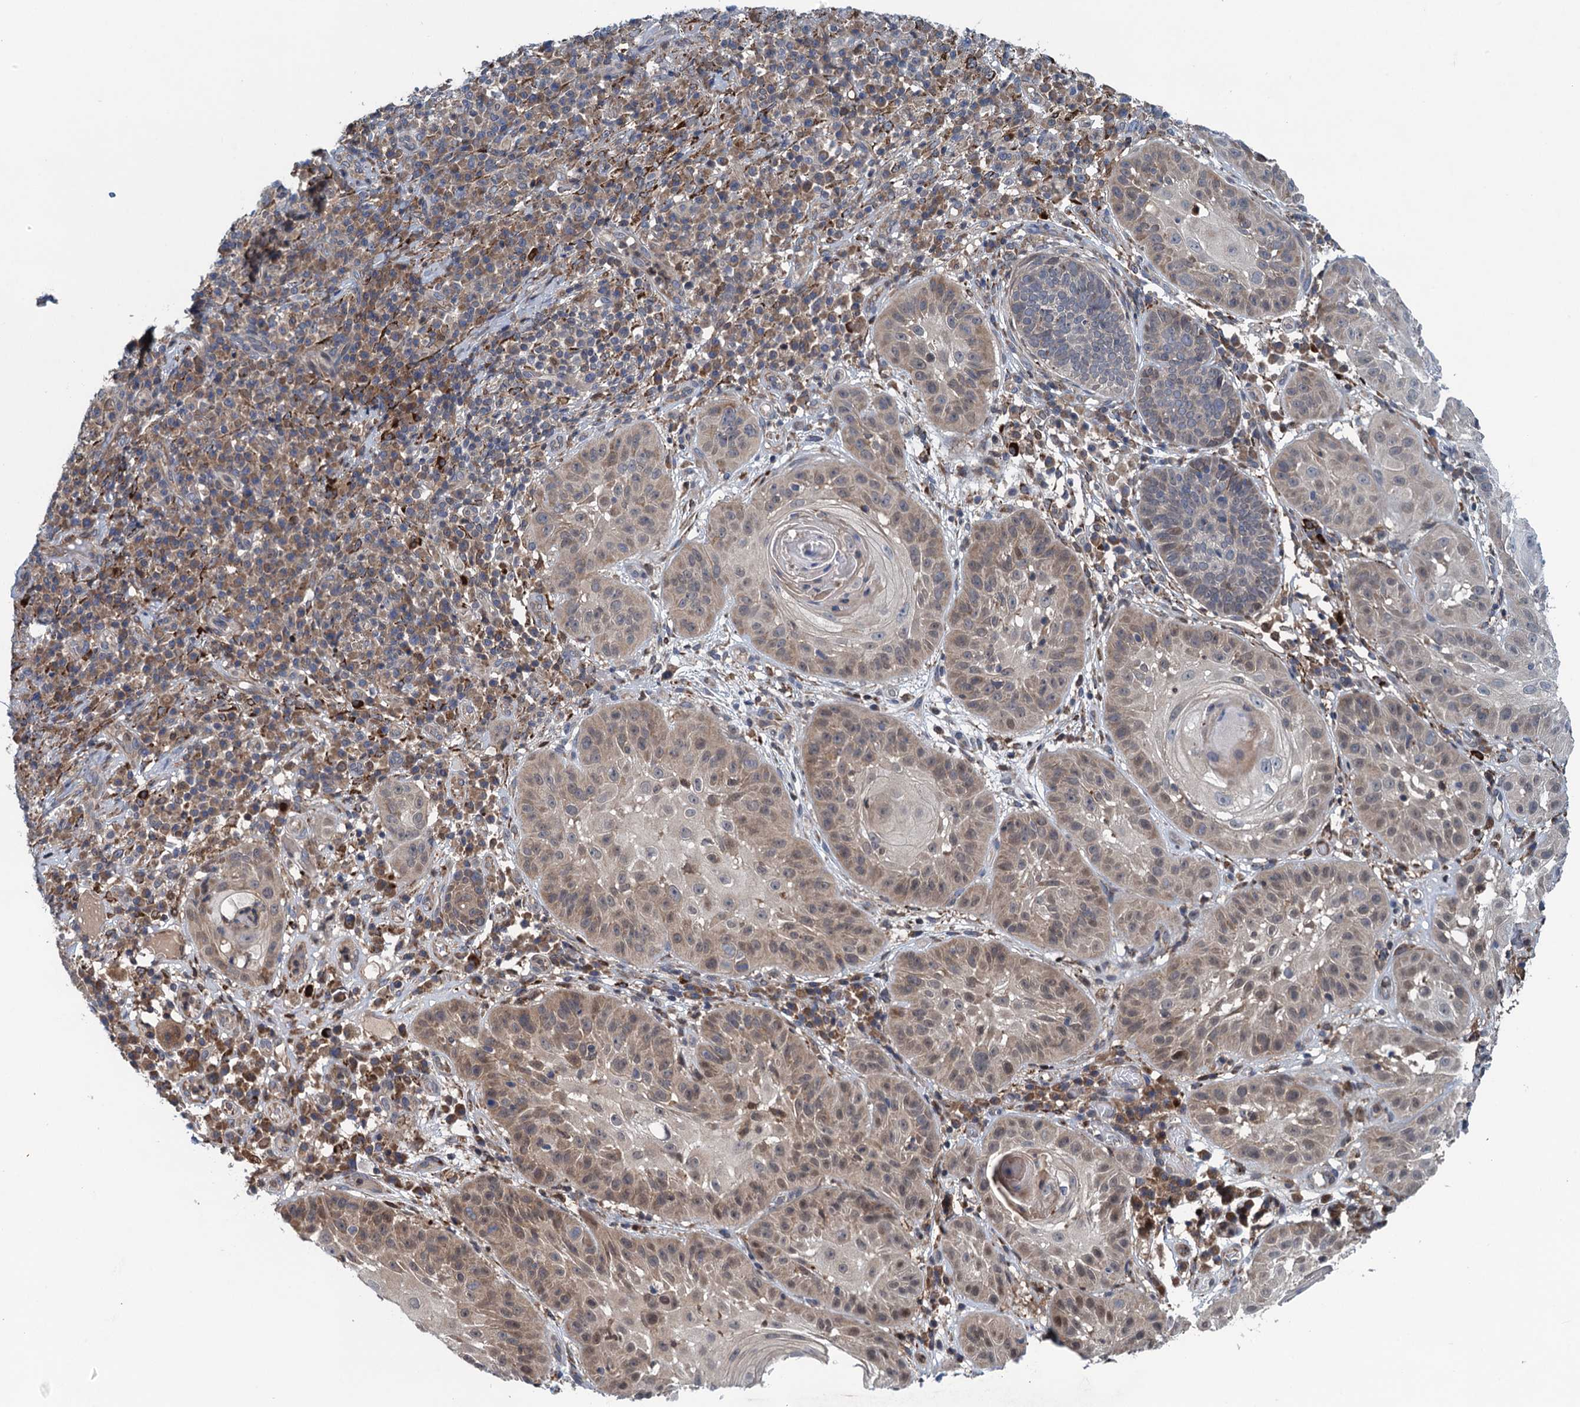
{"staining": {"intensity": "weak", "quantity": "<25%", "location": "cytoplasmic/membranous"}, "tissue": "skin cancer", "cell_type": "Tumor cells", "image_type": "cancer", "snomed": [{"axis": "morphology", "description": "Normal tissue, NOS"}, {"axis": "morphology", "description": "Basal cell carcinoma"}, {"axis": "topography", "description": "Skin"}], "caption": "Skin cancer (basal cell carcinoma) stained for a protein using immunohistochemistry (IHC) demonstrates no positivity tumor cells.", "gene": "CNTN5", "patient": {"sex": "male", "age": 93}}